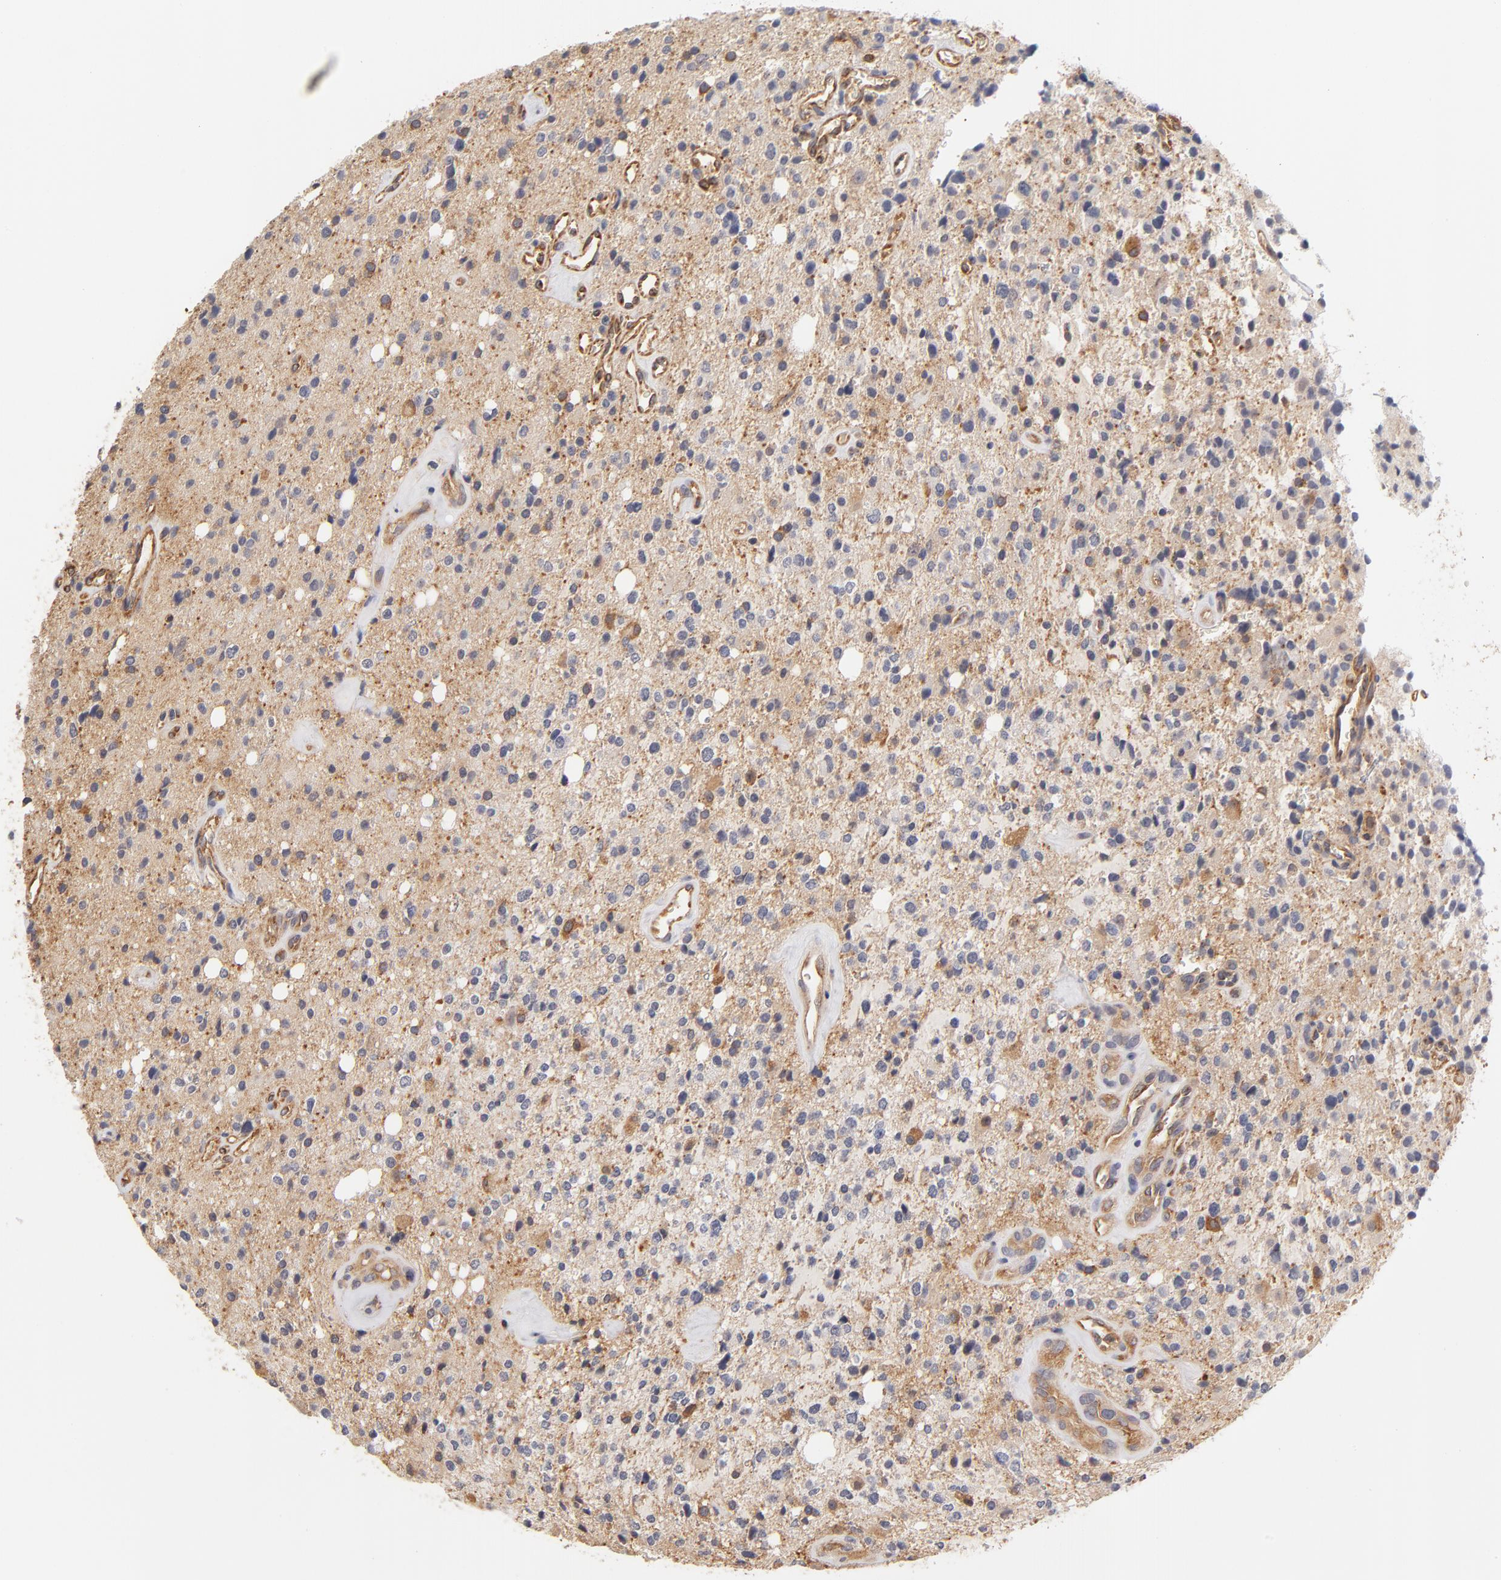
{"staining": {"intensity": "moderate", "quantity": "25%-75%", "location": "cytoplasmic/membranous"}, "tissue": "glioma", "cell_type": "Tumor cells", "image_type": "cancer", "snomed": [{"axis": "morphology", "description": "Glioma, malignant, High grade"}, {"axis": "topography", "description": "Brain"}], "caption": "IHC (DAB) staining of human glioma reveals moderate cytoplasmic/membranous protein staining in approximately 25%-75% of tumor cells.", "gene": "FCMR", "patient": {"sex": "male", "age": 47}}